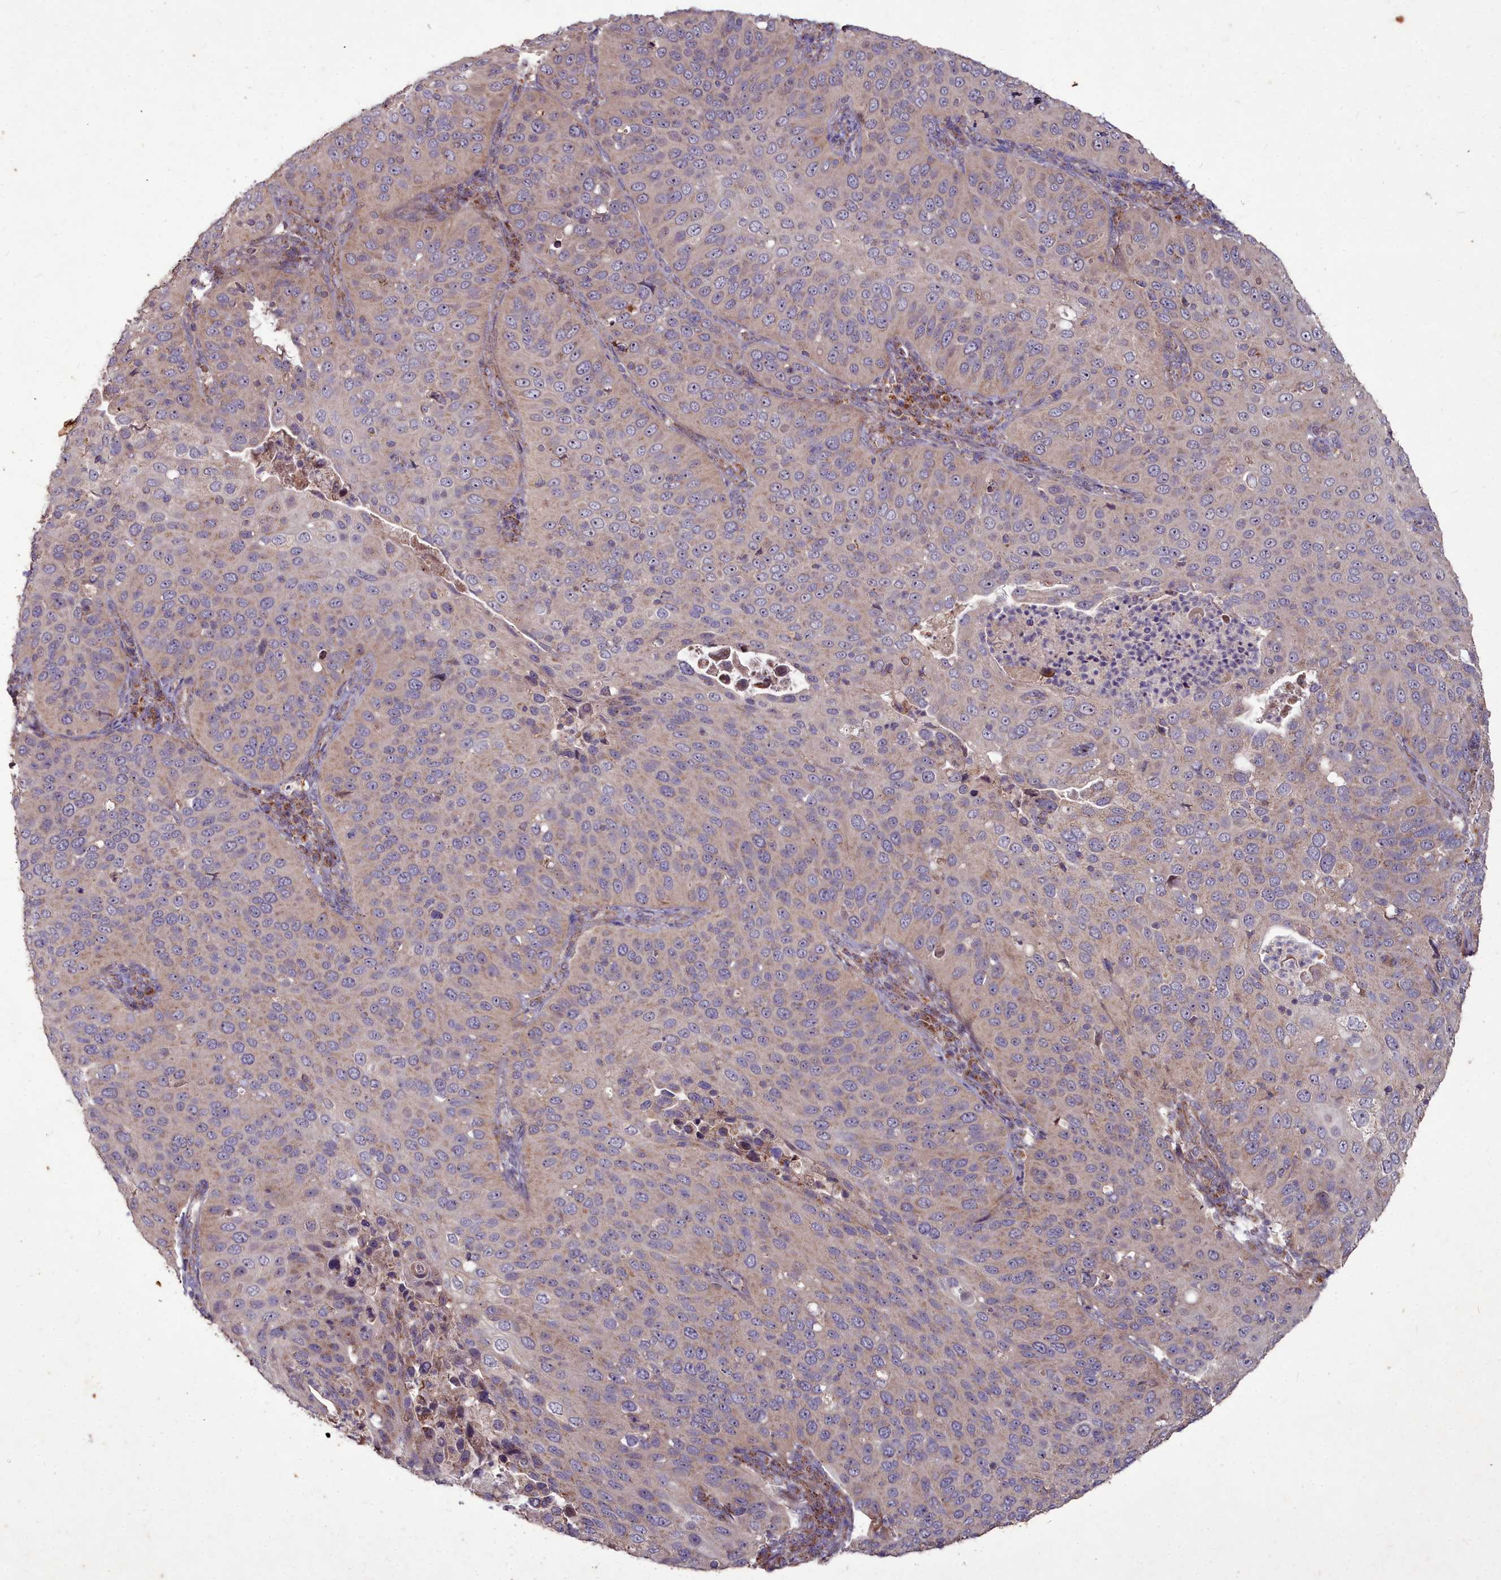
{"staining": {"intensity": "weak", "quantity": "<25%", "location": "cytoplasmic/membranous"}, "tissue": "cervical cancer", "cell_type": "Tumor cells", "image_type": "cancer", "snomed": [{"axis": "morphology", "description": "Squamous cell carcinoma, NOS"}, {"axis": "topography", "description": "Cervix"}], "caption": "Squamous cell carcinoma (cervical) stained for a protein using immunohistochemistry shows no expression tumor cells.", "gene": "COX11", "patient": {"sex": "female", "age": 36}}